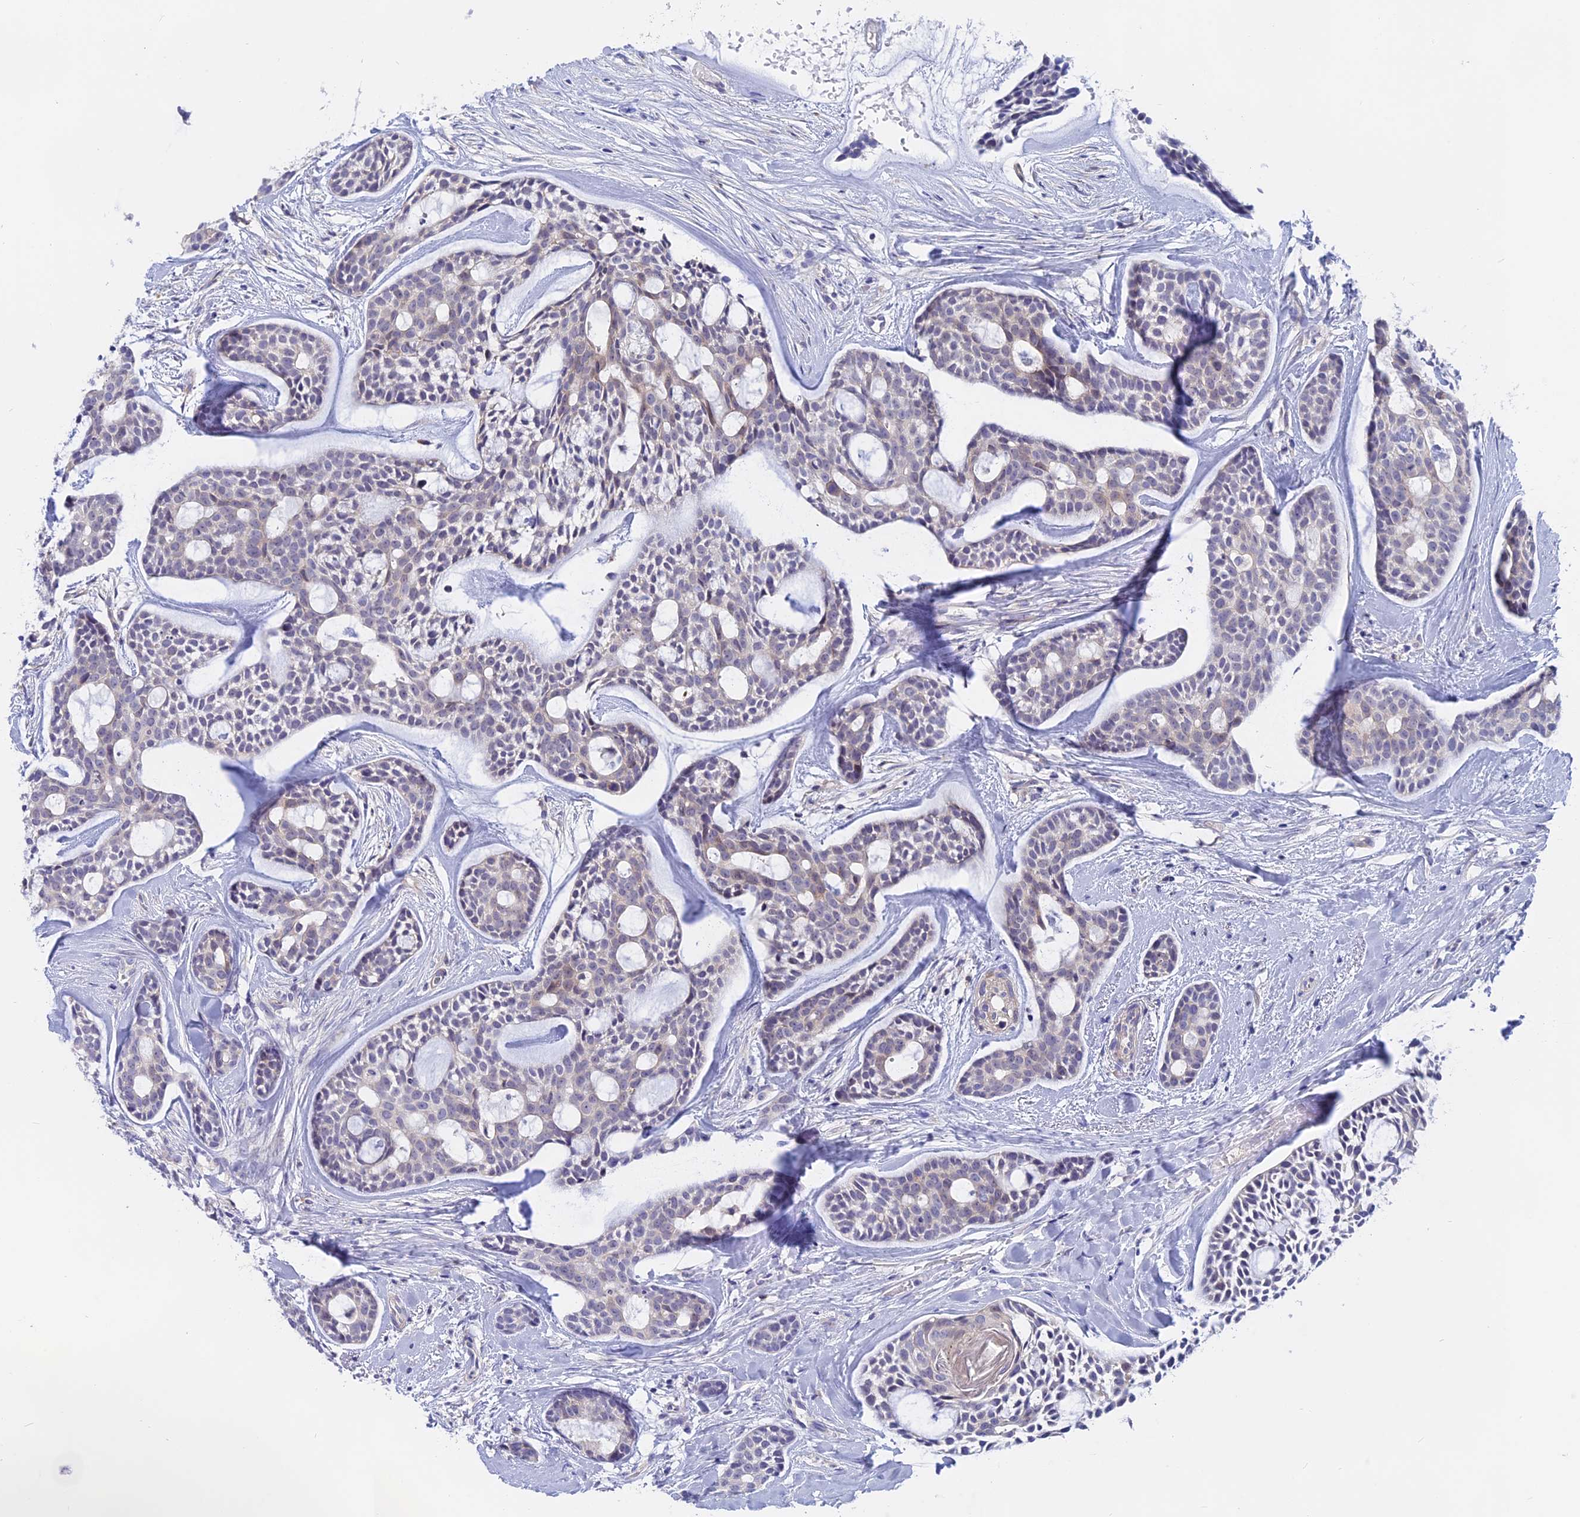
{"staining": {"intensity": "negative", "quantity": "none", "location": "none"}, "tissue": "head and neck cancer", "cell_type": "Tumor cells", "image_type": "cancer", "snomed": [{"axis": "morphology", "description": "Normal tissue, NOS"}, {"axis": "morphology", "description": "Adenocarcinoma, NOS"}, {"axis": "topography", "description": "Subcutis"}, {"axis": "topography", "description": "Nasopharynx"}, {"axis": "topography", "description": "Head-Neck"}], "caption": "Immunohistochemical staining of head and neck cancer (adenocarcinoma) reveals no significant positivity in tumor cells.", "gene": "GLB1L", "patient": {"sex": "female", "age": 73}}